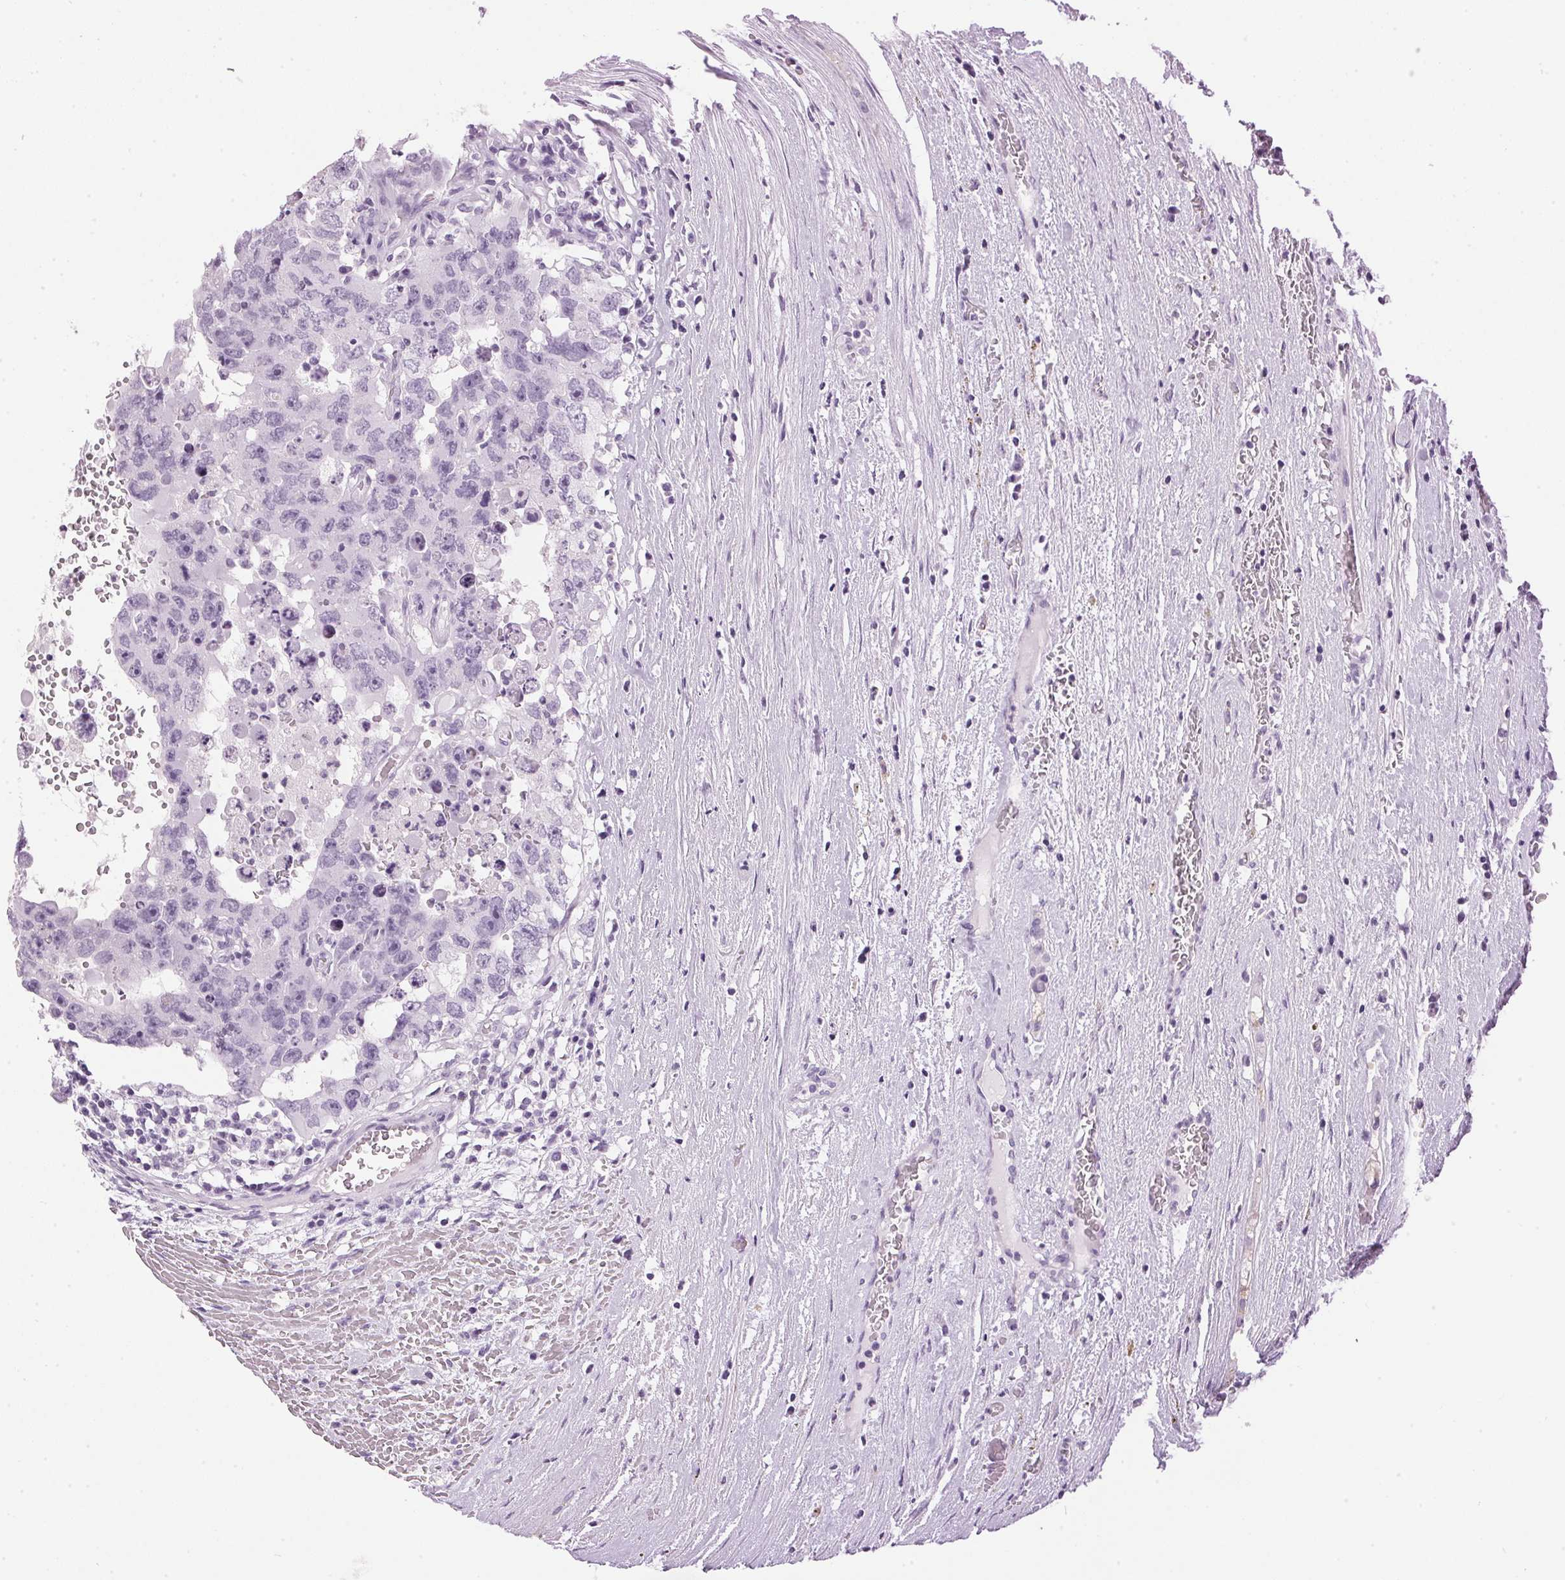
{"staining": {"intensity": "negative", "quantity": "none", "location": "none"}, "tissue": "testis cancer", "cell_type": "Tumor cells", "image_type": "cancer", "snomed": [{"axis": "morphology", "description": "Carcinoma, Embryonal, NOS"}, {"axis": "topography", "description": "Testis"}], "caption": "A micrograph of human testis embryonal carcinoma is negative for staining in tumor cells.", "gene": "SP7", "patient": {"sex": "male", "age": 26}}